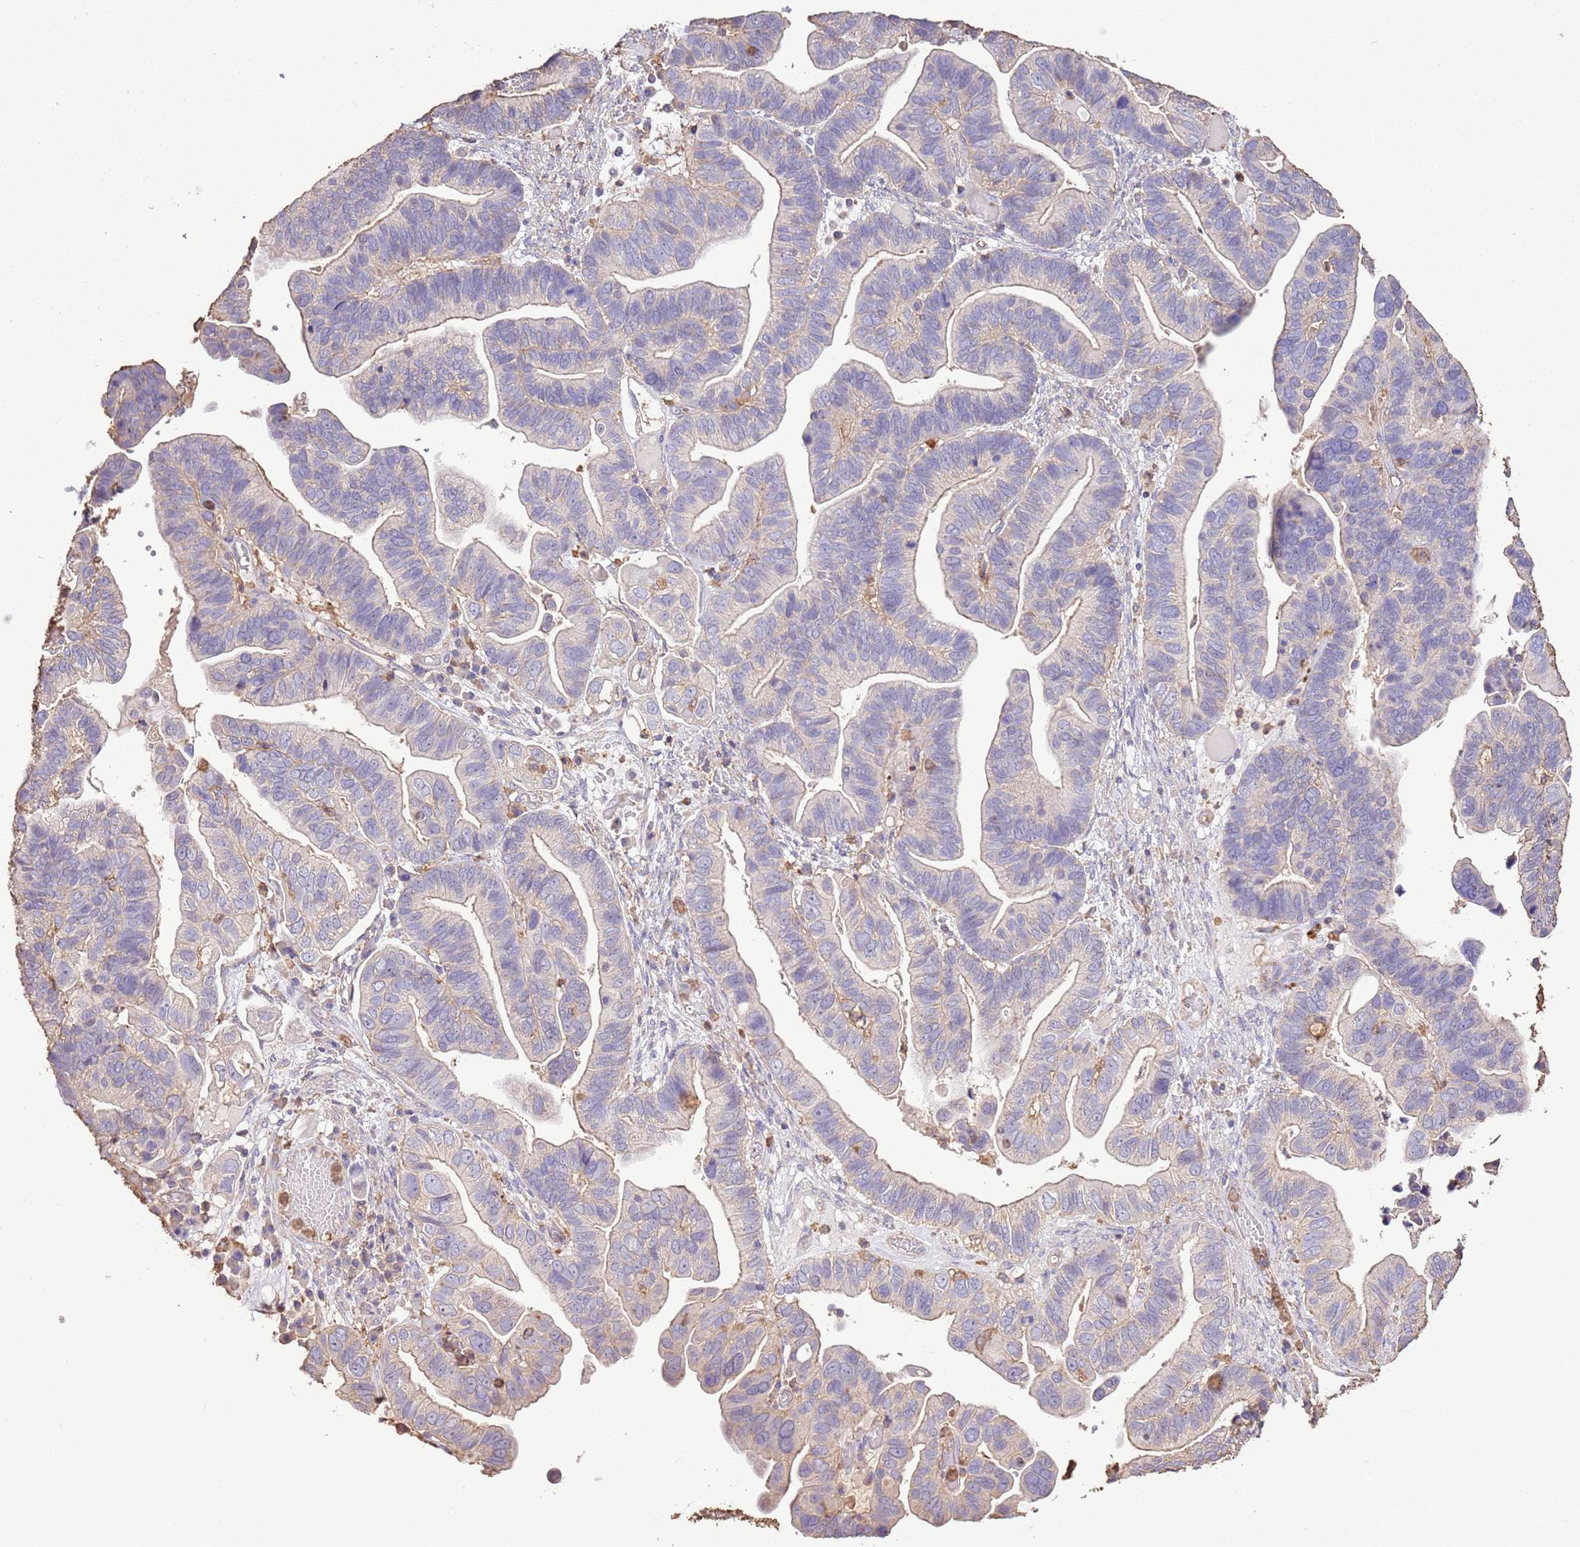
{"staining": {"intensity": "weak", "quantity": "<25%", "location": "cytoplasmic/membranous"}, "tissue": "ovarian cancer", "cell_type": "Tumor cells", "image_type": "cancer", "snomed": [{"axis": "morphology", "description": "Cystadenocarcinoma, serous, NOS"}, {"axis": "topography", "description": "Ovary"}], "caption": "There is no significant expression in tumor cells of ovarian serous cystadenocarcinoma. The staining was performed using DAB to visualize the protein expression in brown, while the nuclei were stained in blue with hematoxylin (Magnification: 20x).", "gene": "ARL10", "patient": {"sex": "female", "age": 56}}